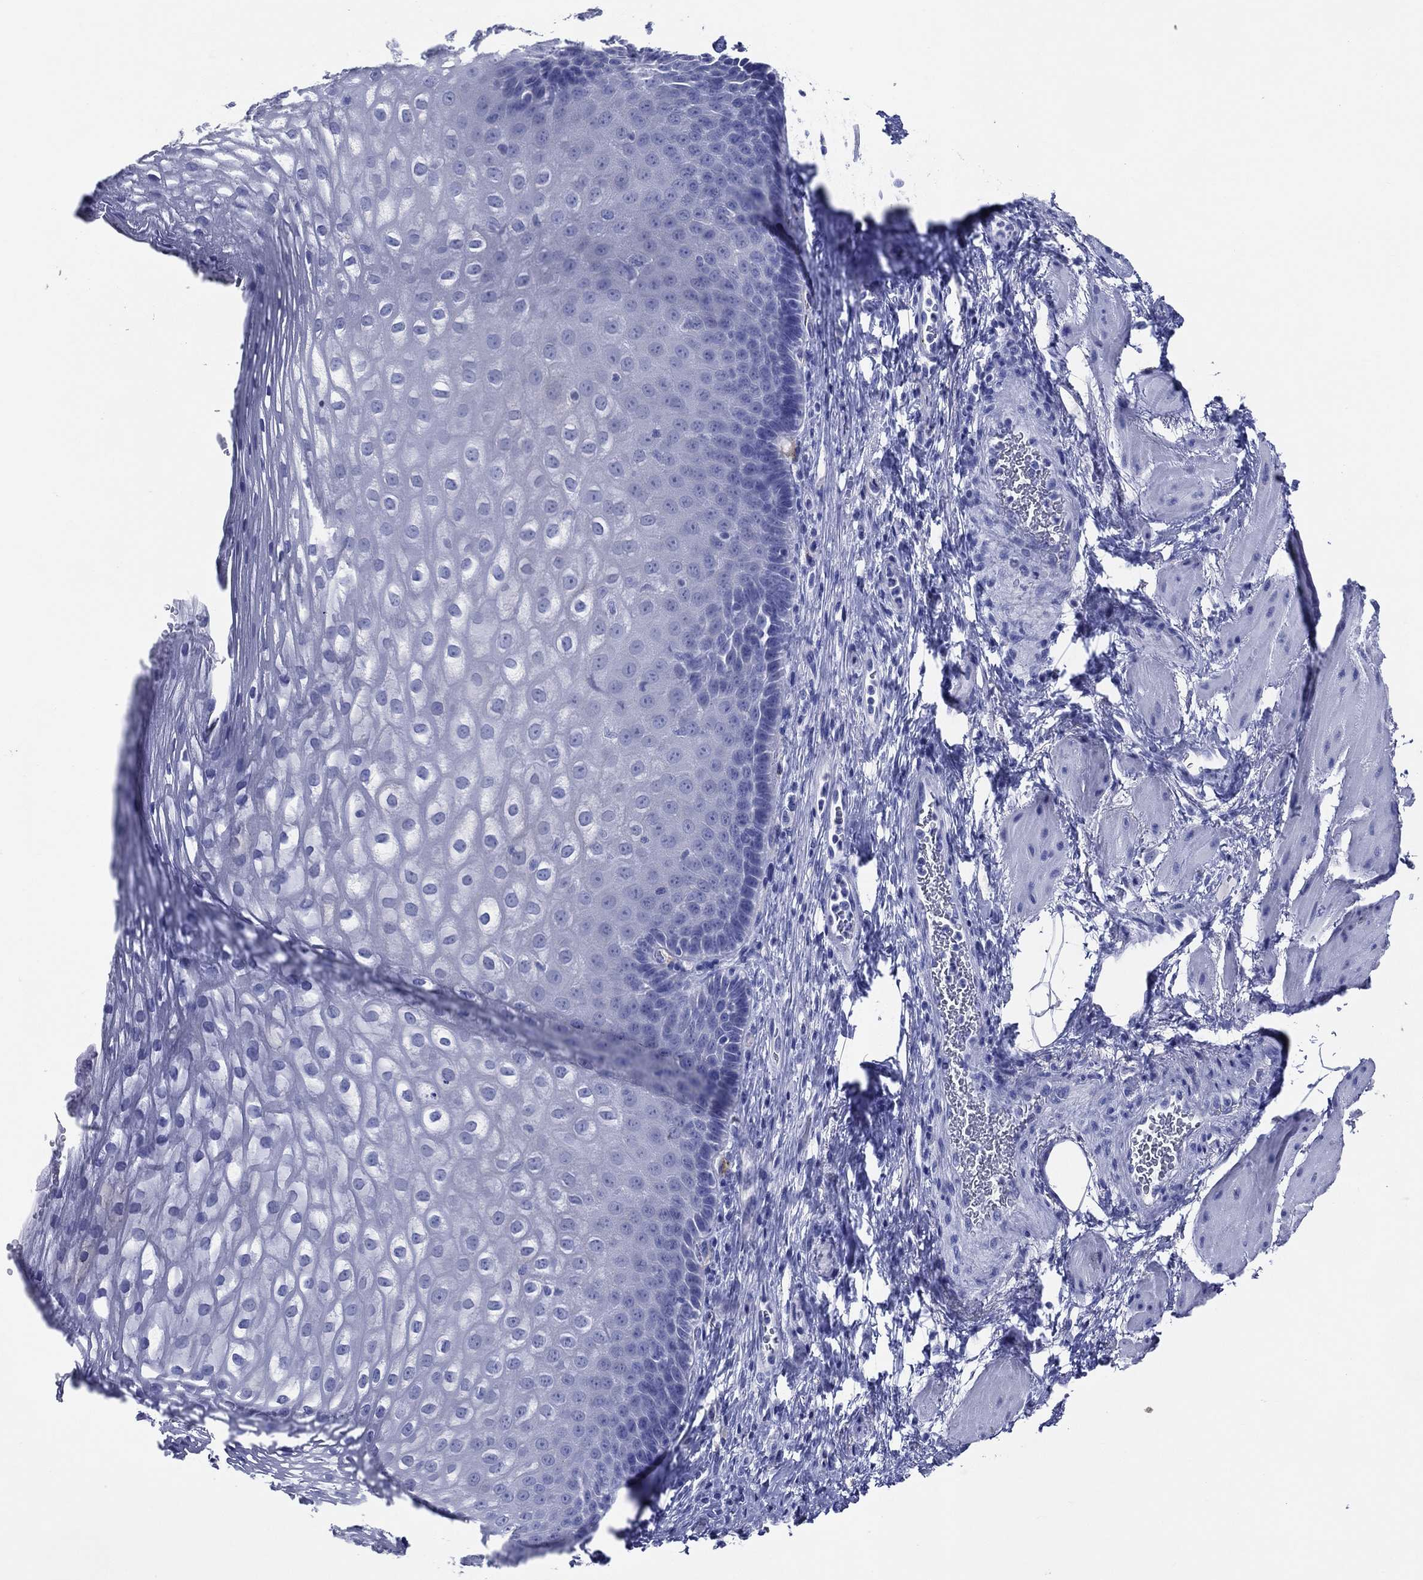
{"staining": {"intensity": "negative", "quantity": "none", "location": "none"}, "tissue": "esophagus", "cell_type": "Squamous epithelial cells", "image_type": "normal", "snomed": [{"axis": "morphology", "description": "Normal tissue, NOS"}, {"axis": "topography", "description": "Esophagus"}], "caption": "Immunohistochemical staining of normal human esophagus demonstrates no significant positivity in squamous epithelial cells.", "gene": "ACE2", "patient": {"sex": "male", "age": 63}}